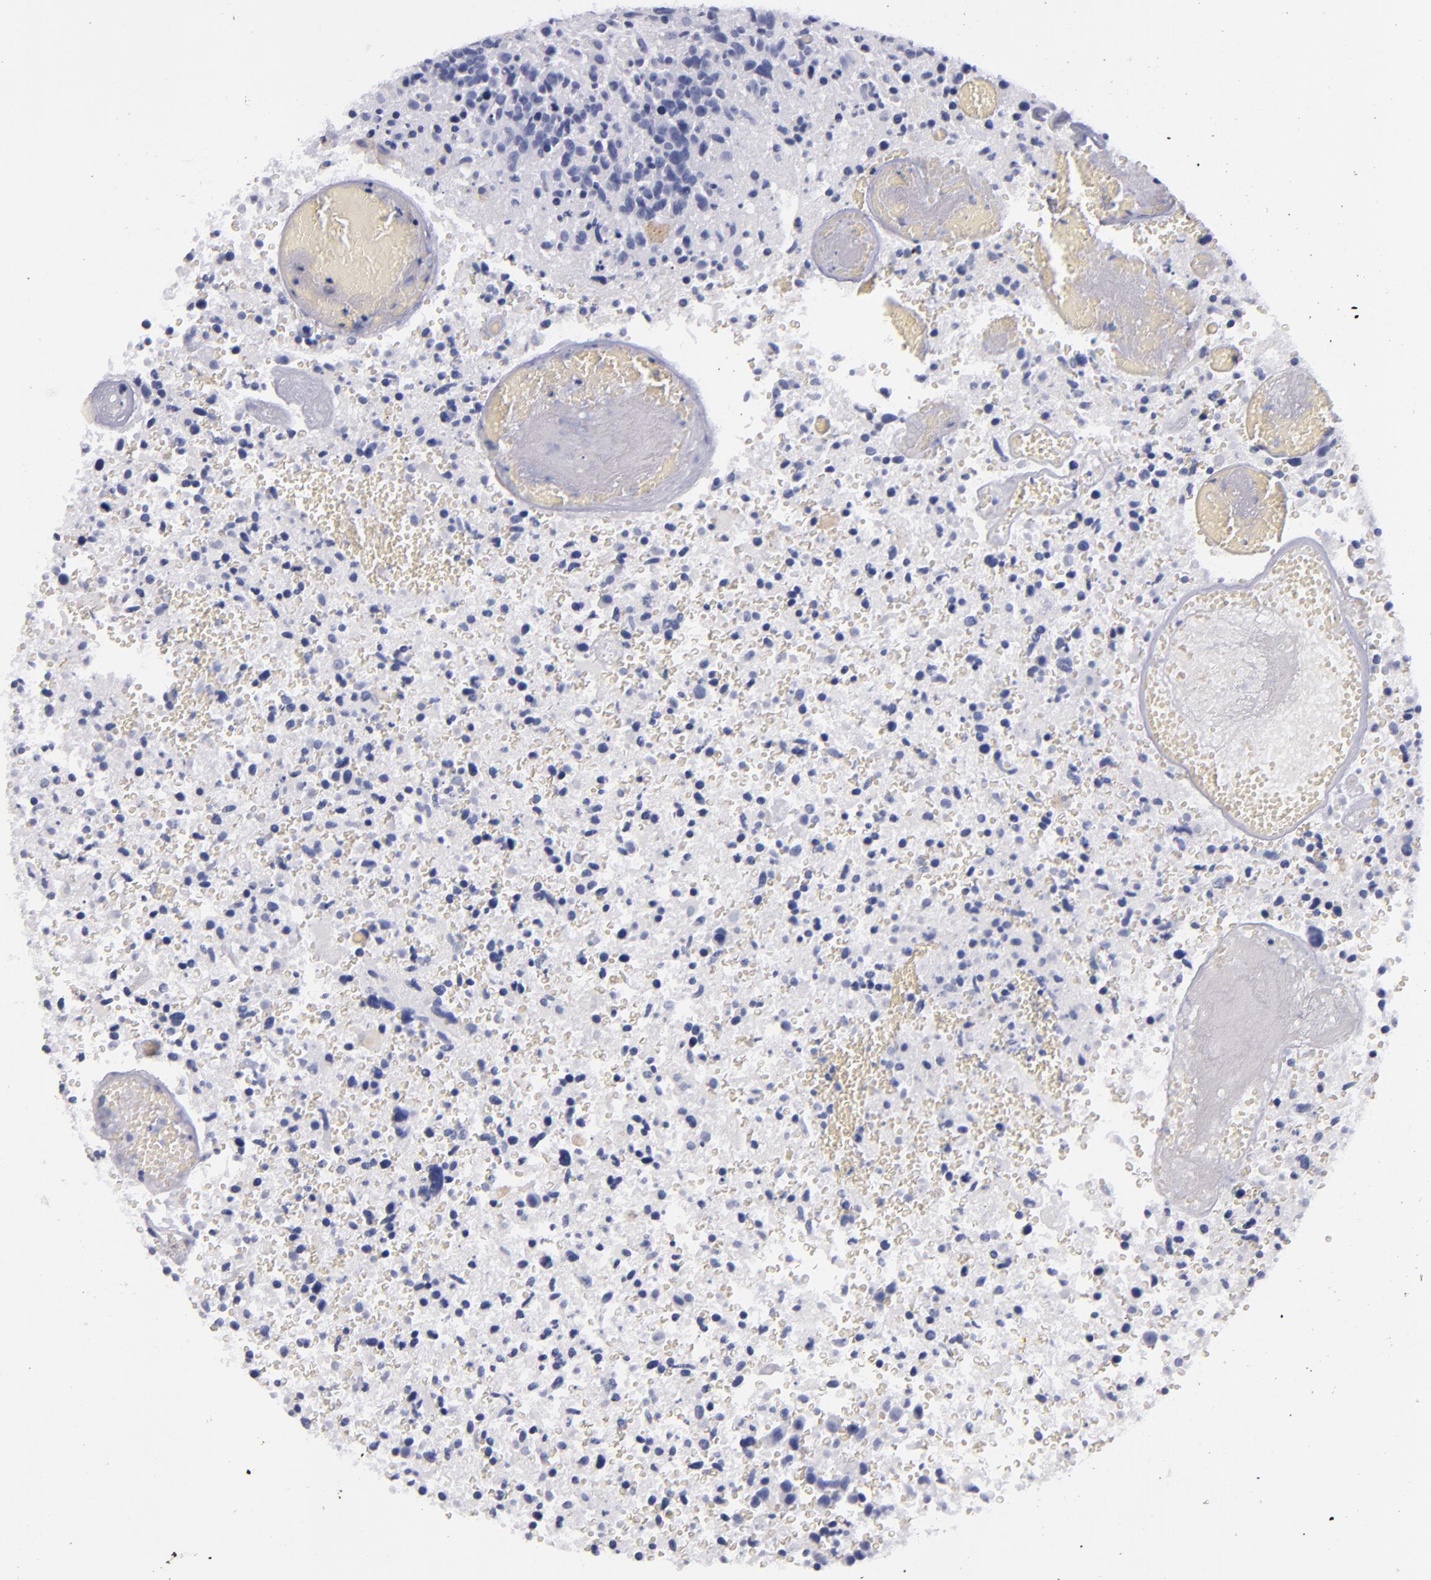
{"staining": {"intensity": "negative", "quantity": "none", "location": "none"}, "tissue": "glioma", "cell_type": "Tumor cells", "image_type": "cancer", "snomed": [{"axis": "morphology", "description": "Glioma, malignant, High grade"}, {"axis": "topography", "description": "Brain"}], "caption": "Immunohistochemistry (IHC) photomicrograph of human malignant glioma (high-grade) stained for a protein (brown), which exhibits no positivity in tumor cells.", "gene": "CD38", "patient": {"sex": "male", "age": 72}}